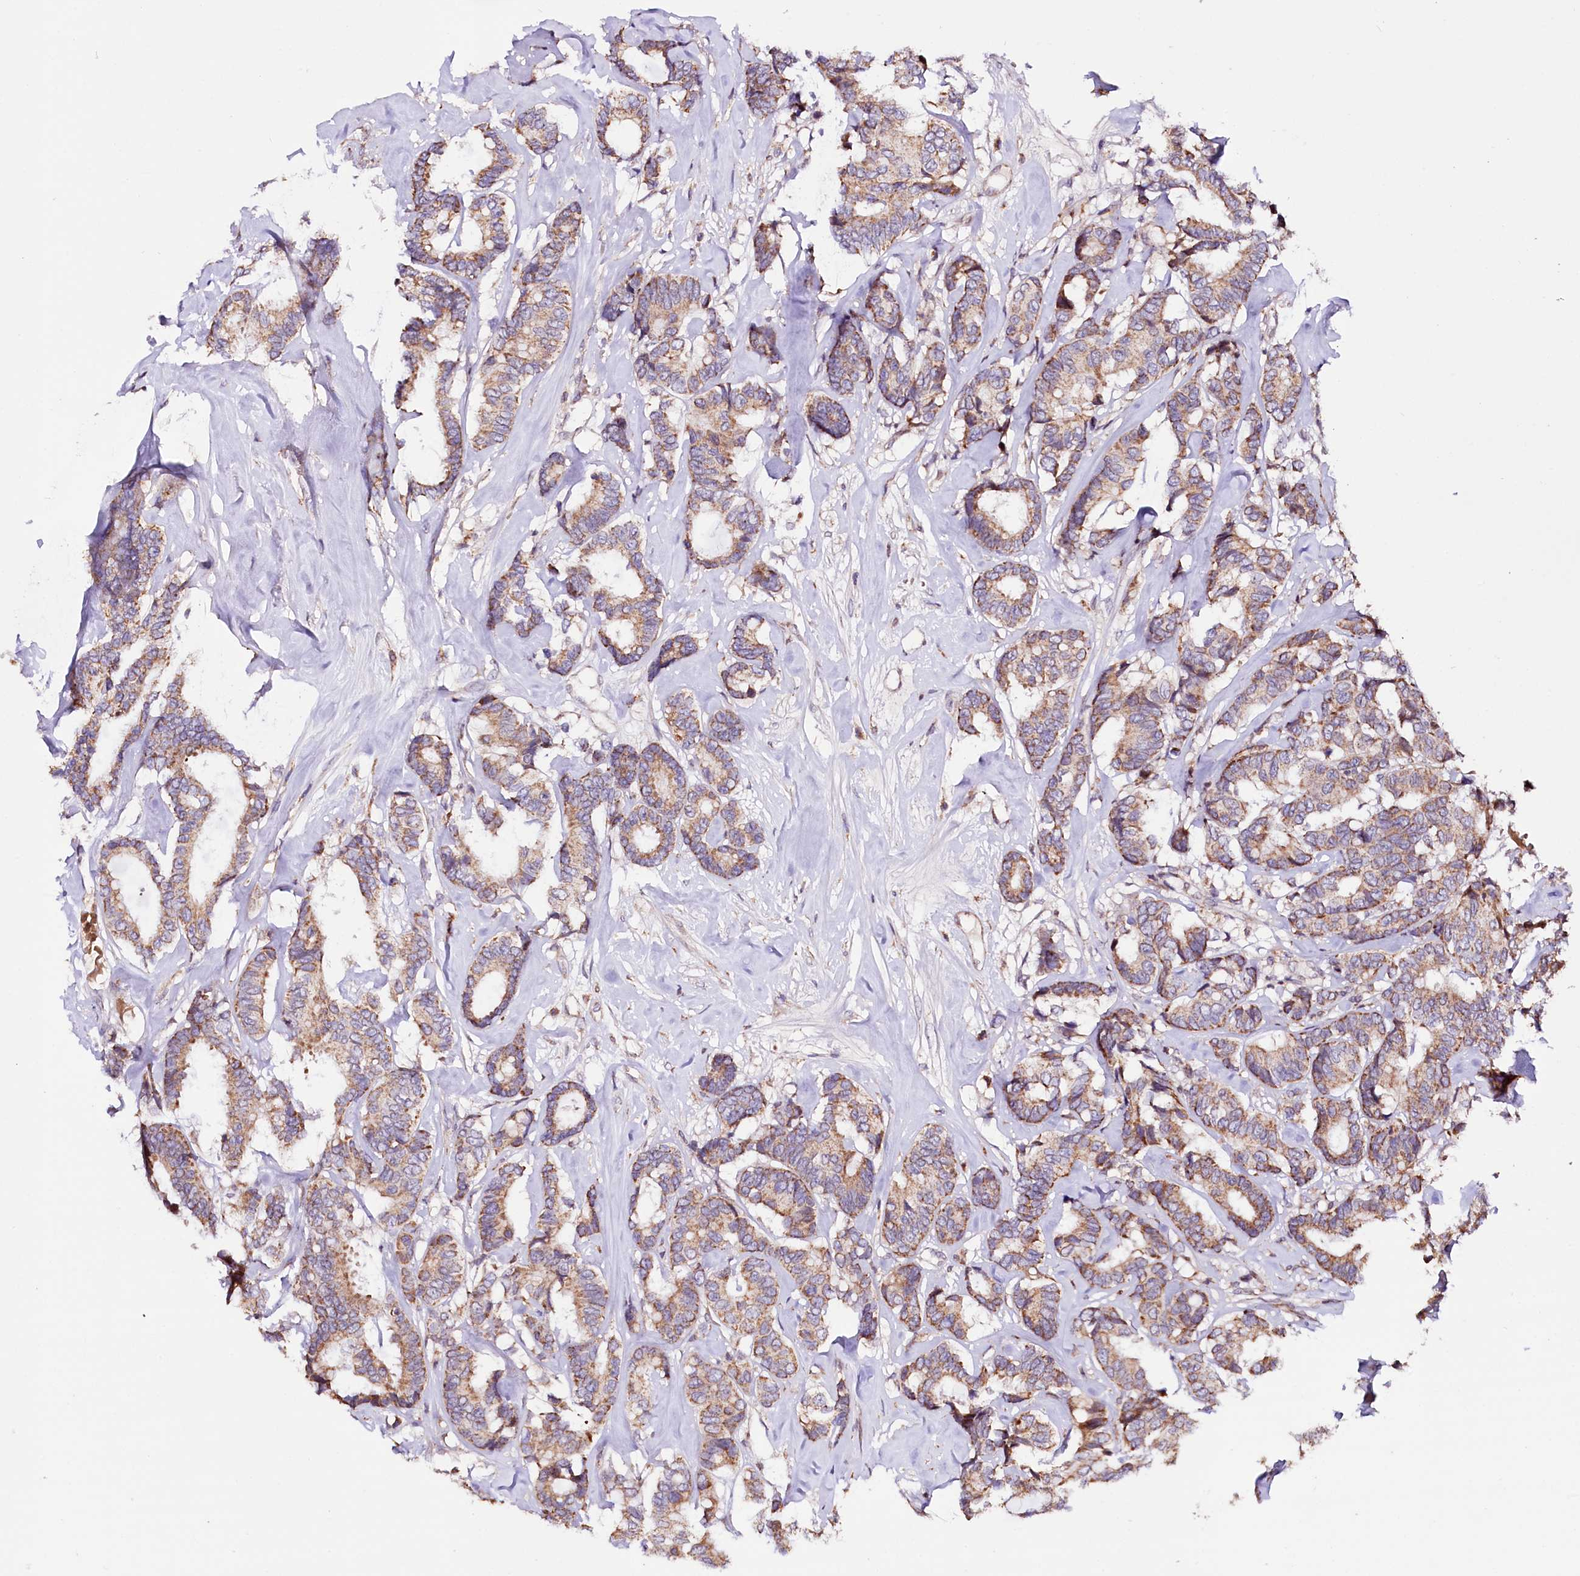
{"staining": {"intensity": "moderate", "quantity": ">75%", "location": "cytoplasmic/membranous"}, "tissue": "breast cancer", "cell_type": "Tumor cells", "image_type": "cancer", "snomed": [{"axis": "morphology", "description": "Duct carcinoma"}, {"axis": "topography", "description": "Breast"}], "caption": "Brown immunohistochemical staining in human breast cancer shows moderate cytoplasmic/membranous staining in about >75% of tumor cells. (Stains: DAB in brown, nuclei in blue, Microscopy: brightfield microscopy at high magnification).", "gene": "ST7", "patient": {"sex": "female", "age": 87}}